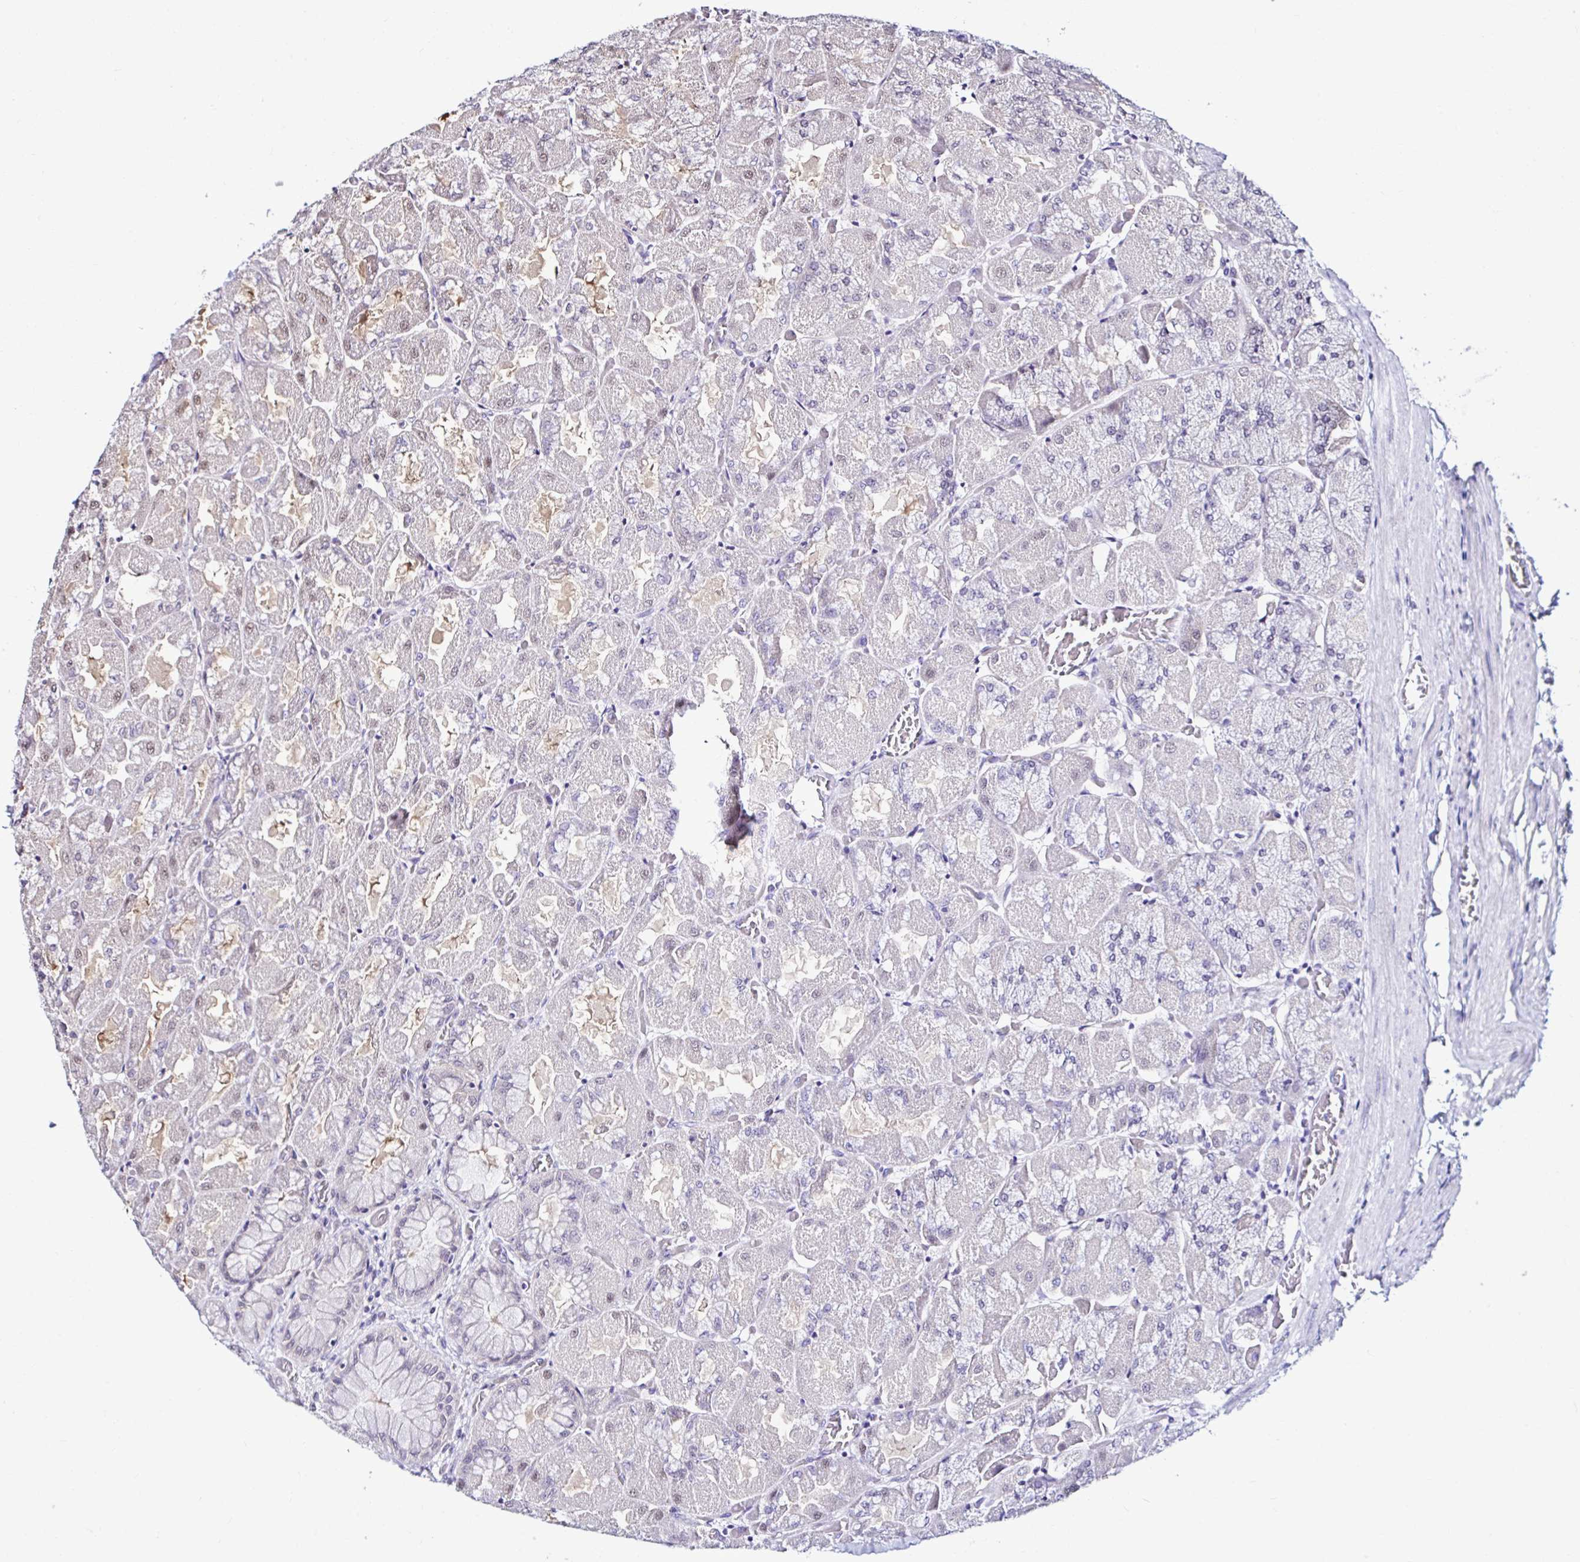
{"staining": {"intensity": "weak", "quantity": "<25%", "location": "nuclear"}, "tissue": "stomach", "cell_type": "Glandular cells", "image_type": "normal", "snomed": [{"axis": "morphology", "description": "Normal tissue, NOS"}, {"axis": "topography", "description": "Stomach"}], "caption": "Immunohistochemical staining of unremarkable human stomach reveals no significant positivity in glandular cells.", "gene": "PSMD3", "patient": {"sex": "female", "age": 61}}